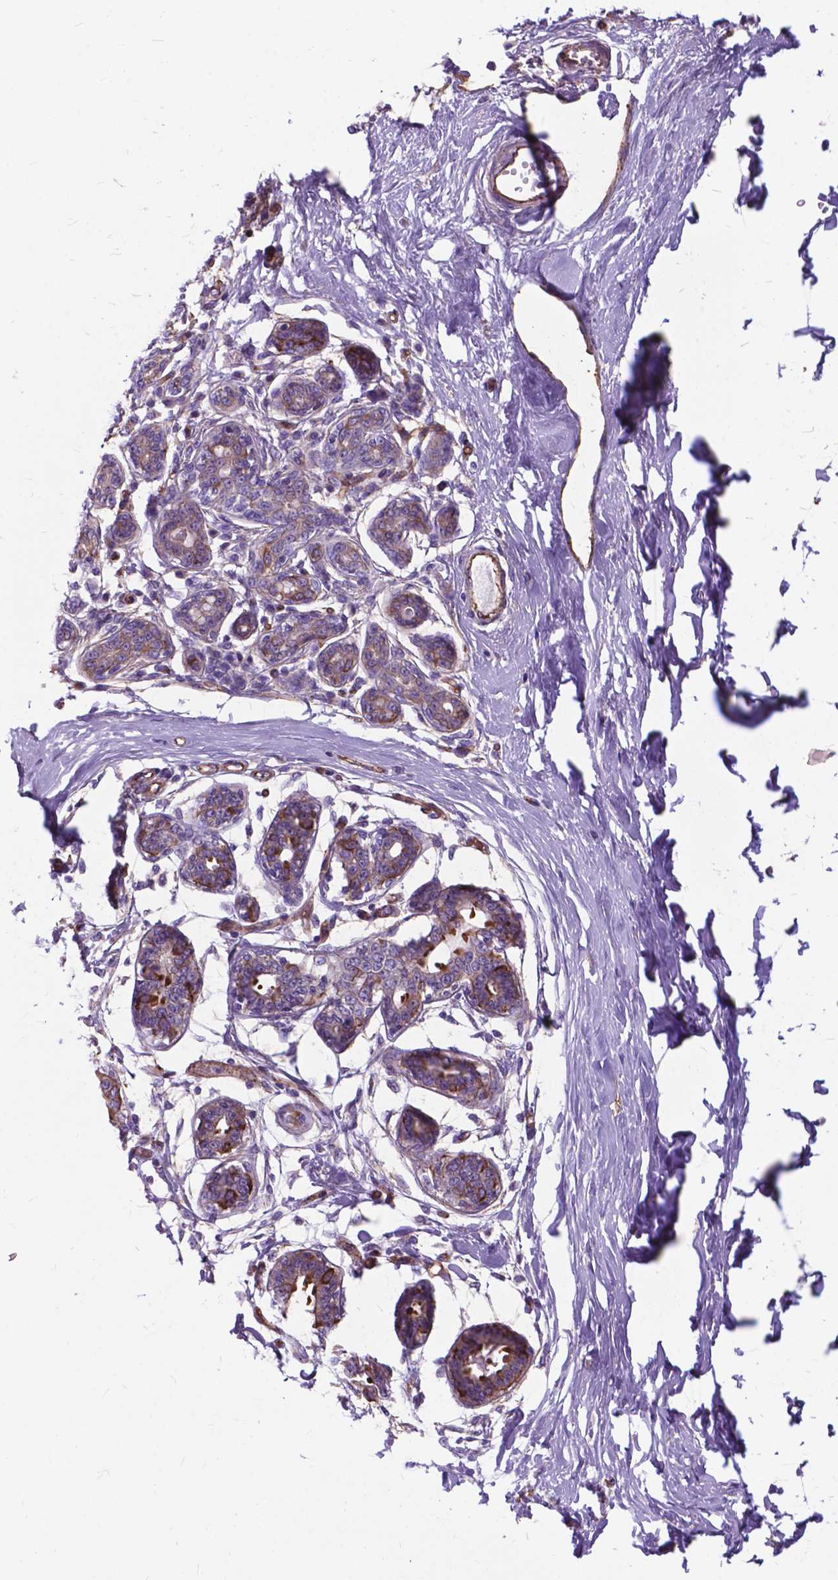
{"staining": {"intensity": "moderate", "quantity": "<25%", "location": "nuclear"}, "tissue": "breast", "cell_type": "Adipocytes", "image_type": "normal", "snomed": [{"axis": "morphology", "description": "Normal tissue, NOS"}, {"axis": "topography", "description": "Skin"}, {"axis": "topography", "description": "Breast"}], "caption": "Immunohistochemistry of benign human breast demonstrates low levels of moderate nuclear staining in about <25% of adipocytes. (DAB (3,3'-diaminobenzidine) IHC with brightfield microscopy, high magnification).", "gene": "FLT4", "patient": {"sex": "female", "age": 43}}